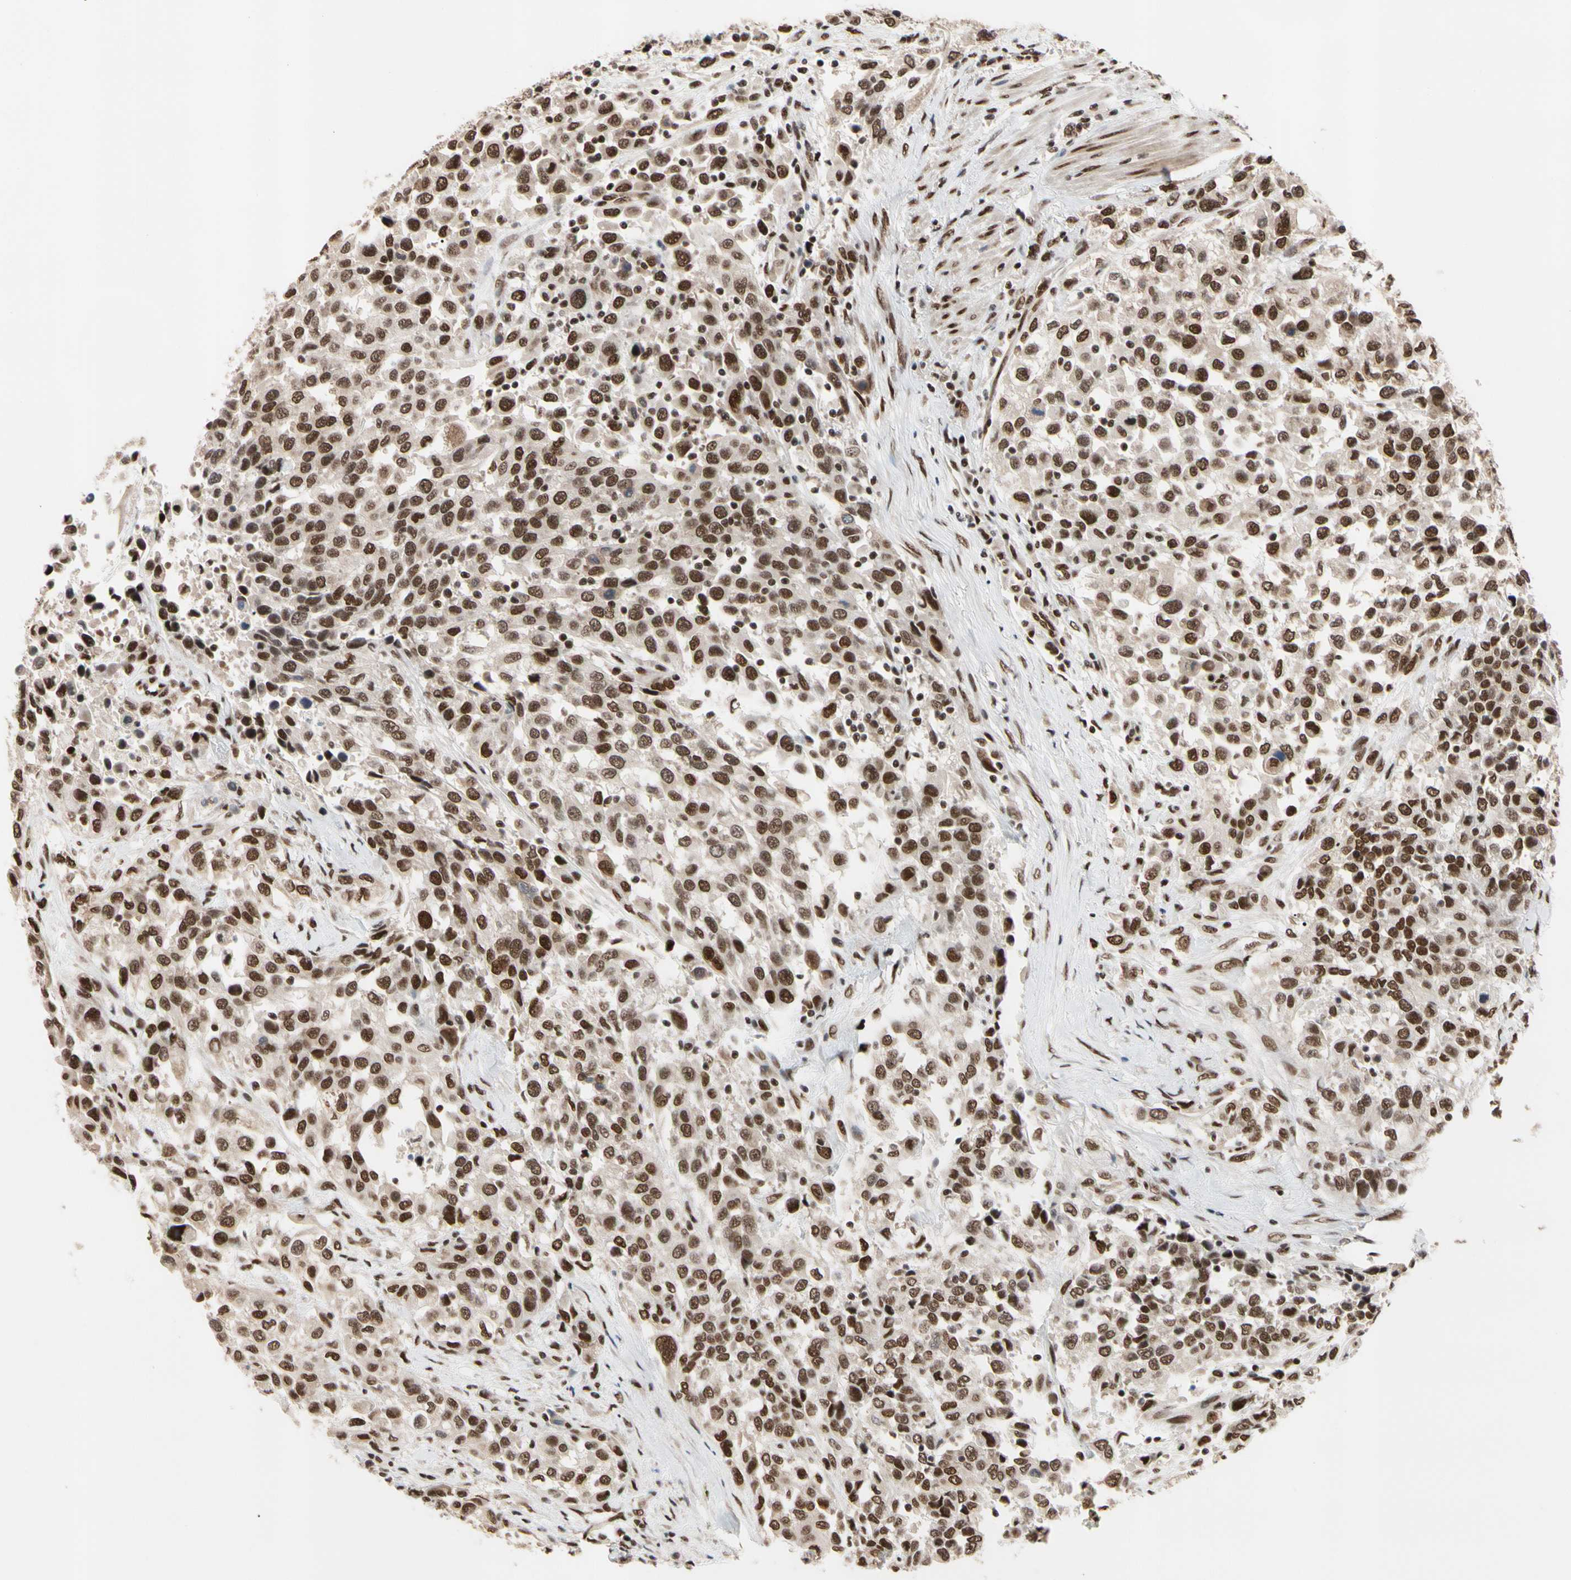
{"staining": {"intensity": "strong", "quantity": ">75%", "location": "nuclear"}, "tissue": "urothelial cancer", "cell_type": "Tumor cells", "image_type": "cancer", "snomed": [{"axis": "morphology", "description": "Urothelial carcinoma, High grade"}, {"axis": "topography", "description": "Urinary bladder"}], "caption": "Tumor cells show high levels of strong nuclear positivity in approximately >75% of cells in urothelial cancer. (brown staining indicates protein expression, while blue staining denotes nuclei).", "gene": "FAM98B", "patient": {"sex": "female", "age": 80}}